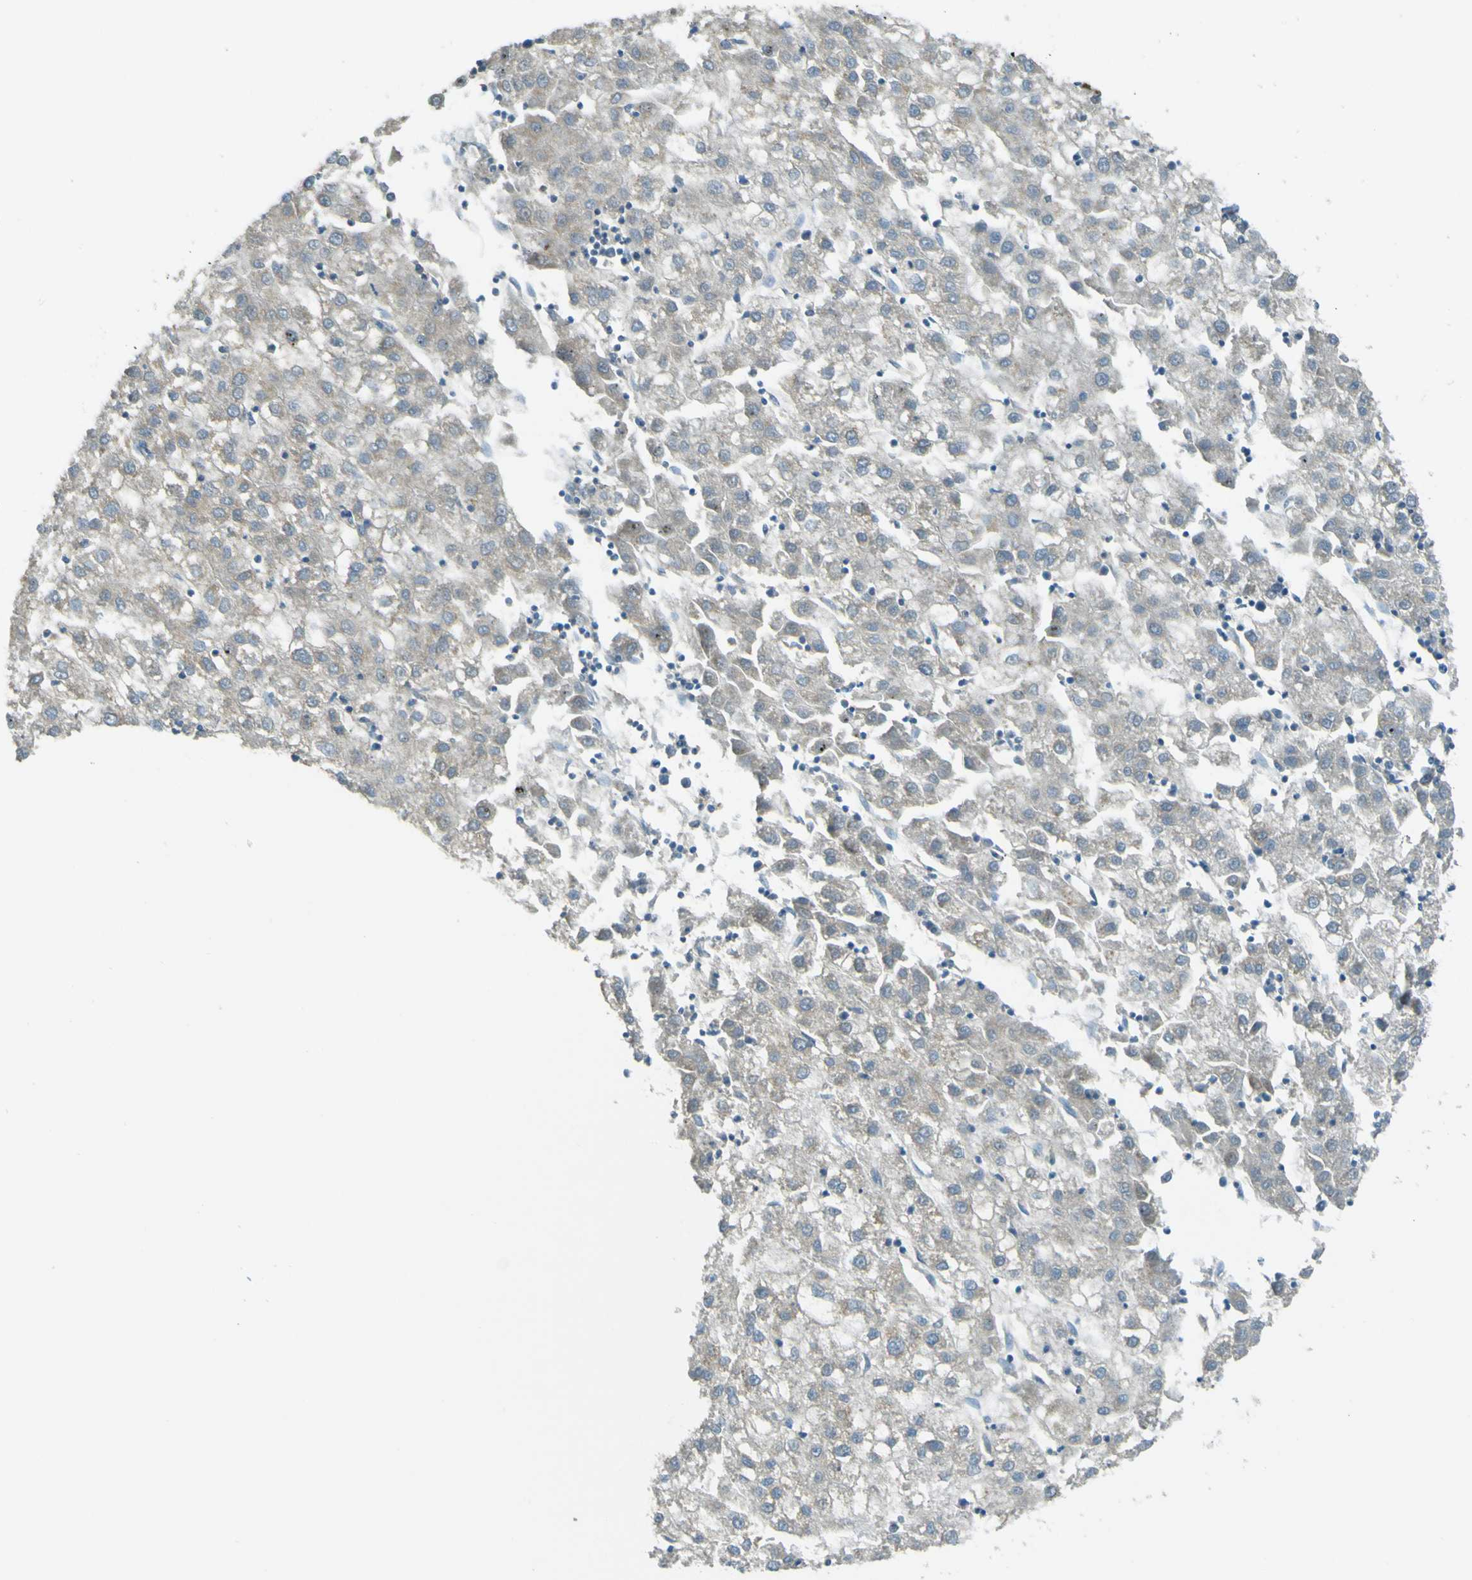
{"staining": {"intensity": "negative", "quantity": "none", "location": "none"}, "tissue": "liver cancer", "cell_type": "Tumor cells", "image_type": "cancer", "snomed": [{"axis": "morphology", "description": "Carcinoma, Hepatocellular, NOS"}, {"axis": "topography", "description": "Liver"}], "caption": "This is an immunohistochemistry (IHC) histopathology image of hepatocellular carcinoma (liver). There is no staining in tumor cells.", "gene": "FKTN", "patient": {"sex": "male", "age": 72}}